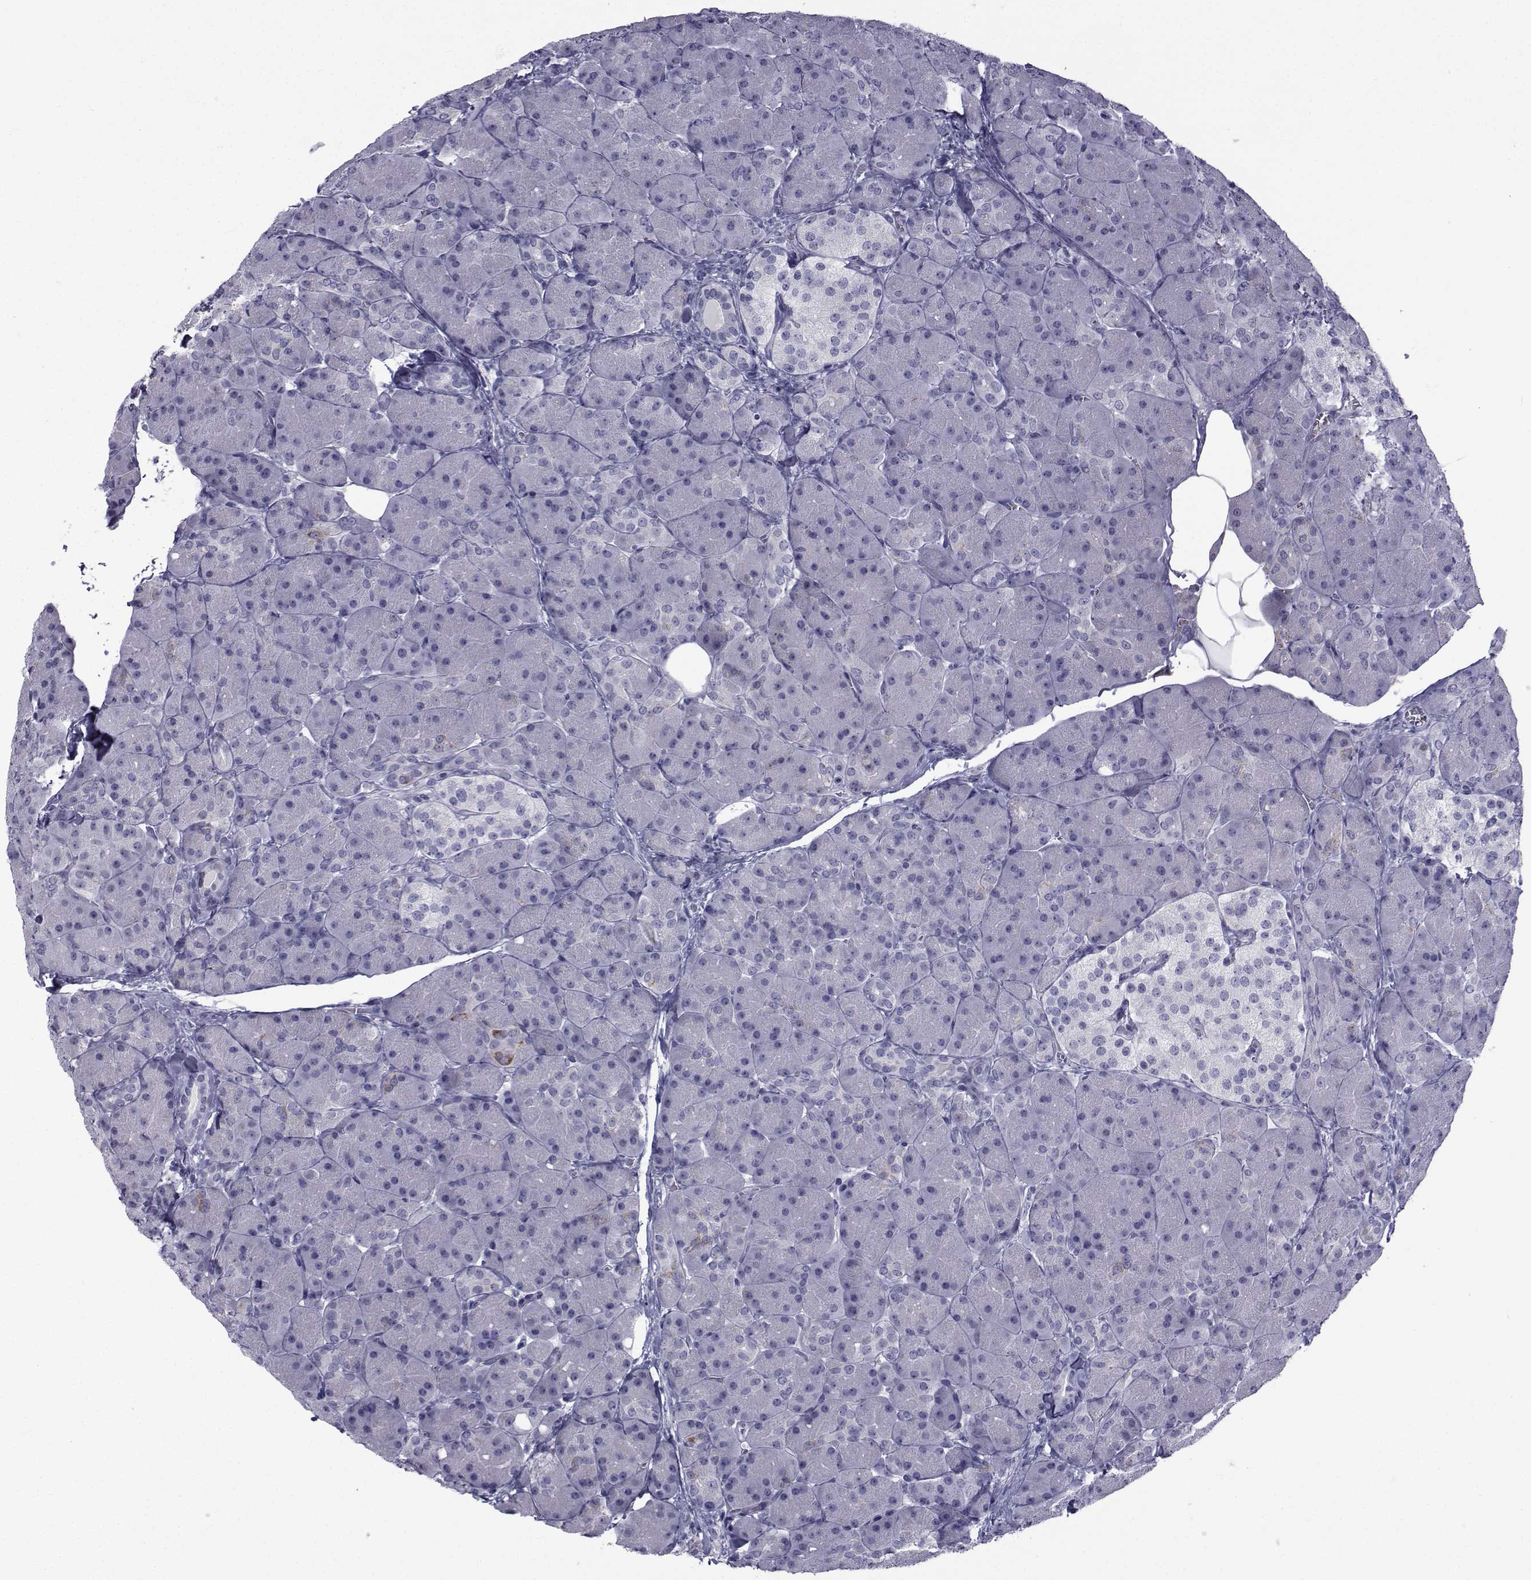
{"staining": {"intensity": "negative", "quantity": "none", "location": "none"}, "tissue": "pancreas", "cell_type": "Exocrine glandular cells", "image_type": "normal", "snomed": [{"axis": "morphology", "description": "Normal tissue, NOS"}, {"axis": "topography", "description": "Pancreas"}], "caption": "Exocrine glandular cells show no significant protein positivity in unremarkable pancreas.", "gene": "FDXR", "patient": {"sex": "male", "age": 55}}